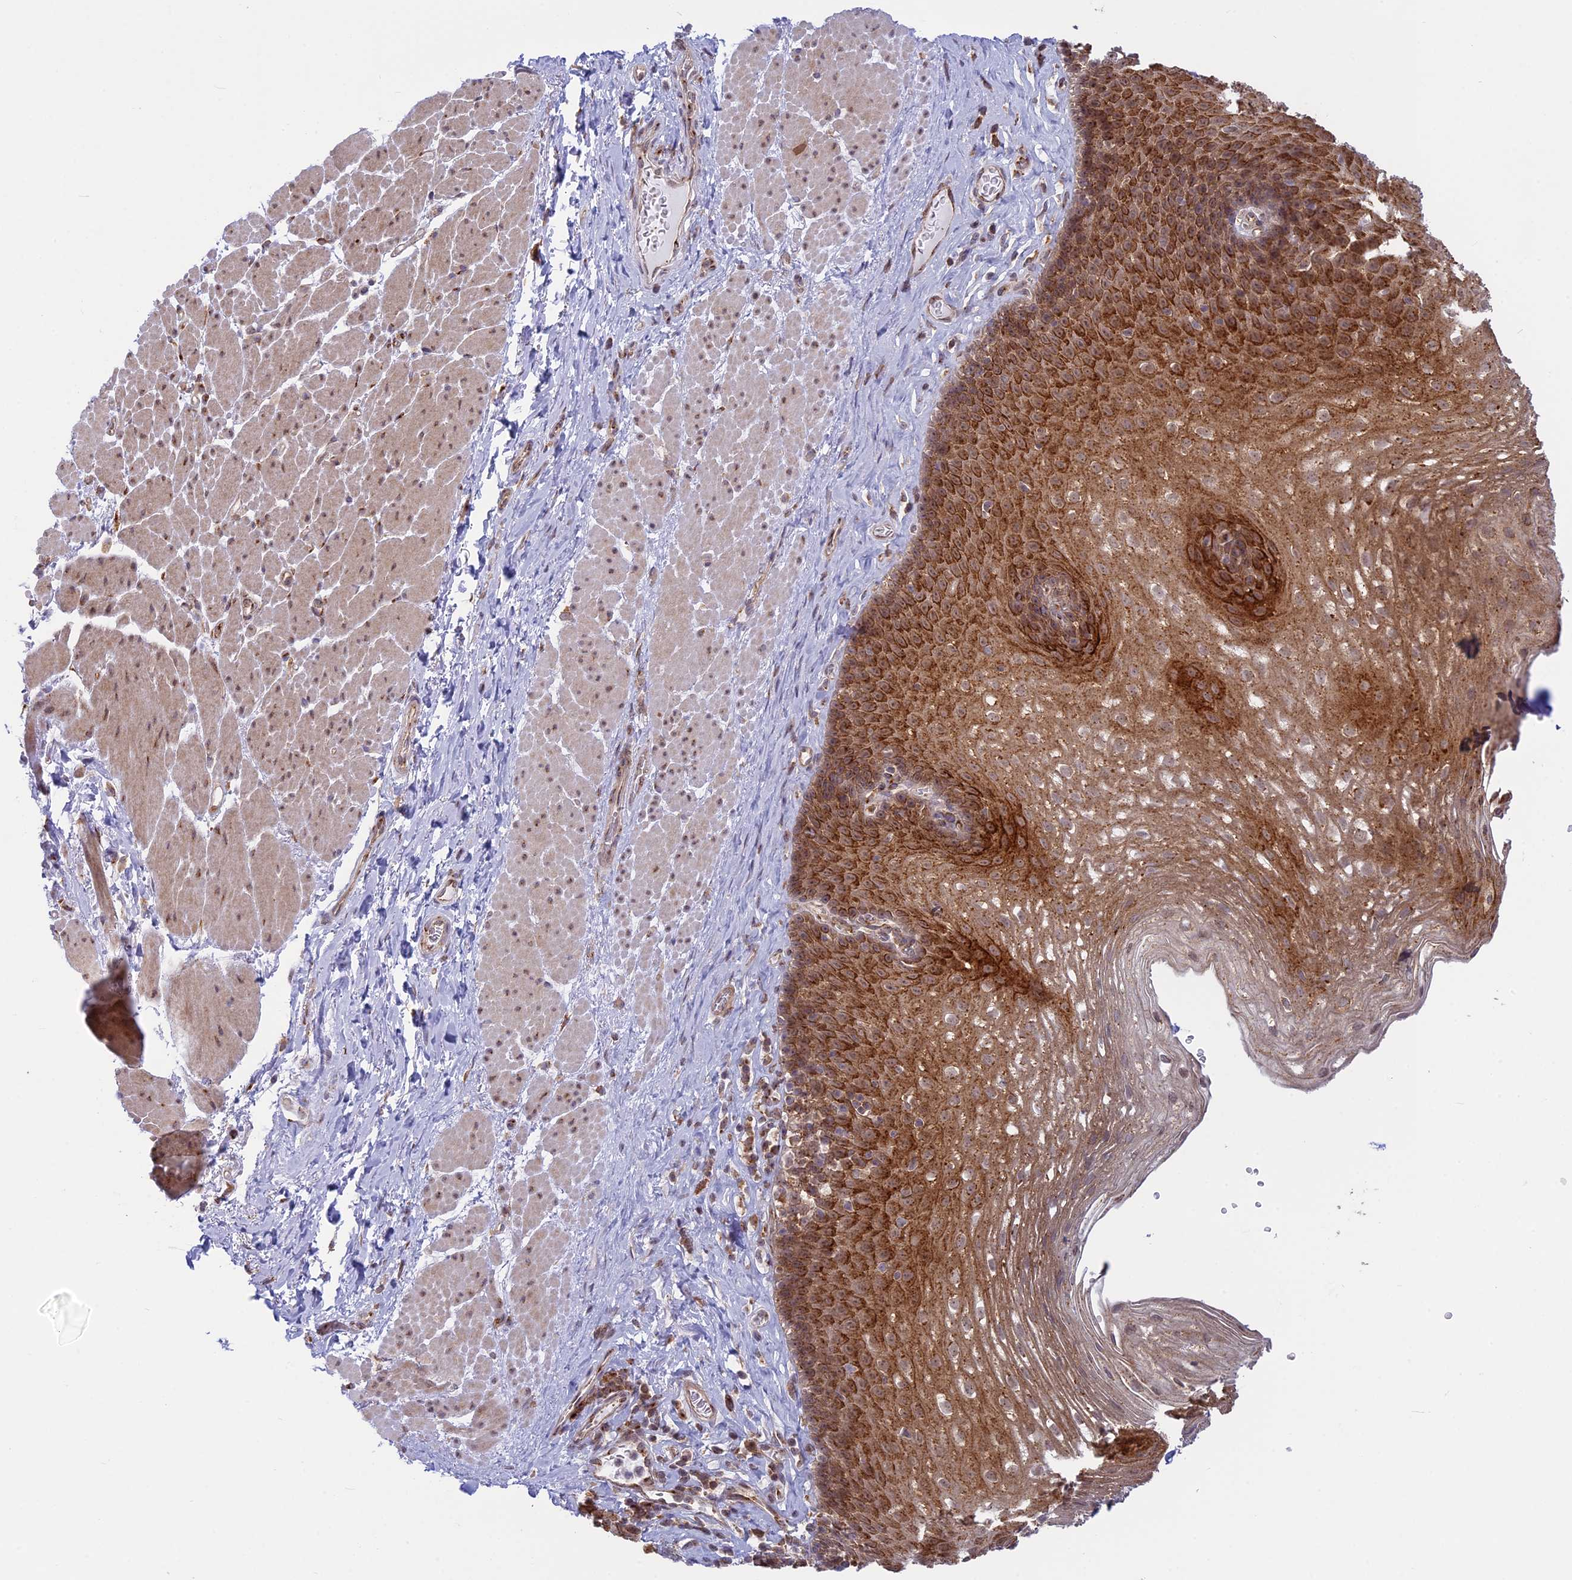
{"staining": {"intensity": "strong", "quantity": ">75%", "location": "cytoplasmic/membranous"}, "tissue": "esophagus", "cell_type": "Squamous epithelial cells", "image_type": "normal", "snomed": [{"axis": "morphology", "description": "Normal tissue, NOS"}, {"axis": "topography", "description": "Esophagus"}], "caption": "Immunohistochemical staining of benign human esophagus reveals strong cytoplasmic/membranous protein expression in about >75% of squamous epithelial cells.", "gene": "CLINT1", "patient": {"sex": "female", "age": 66}}